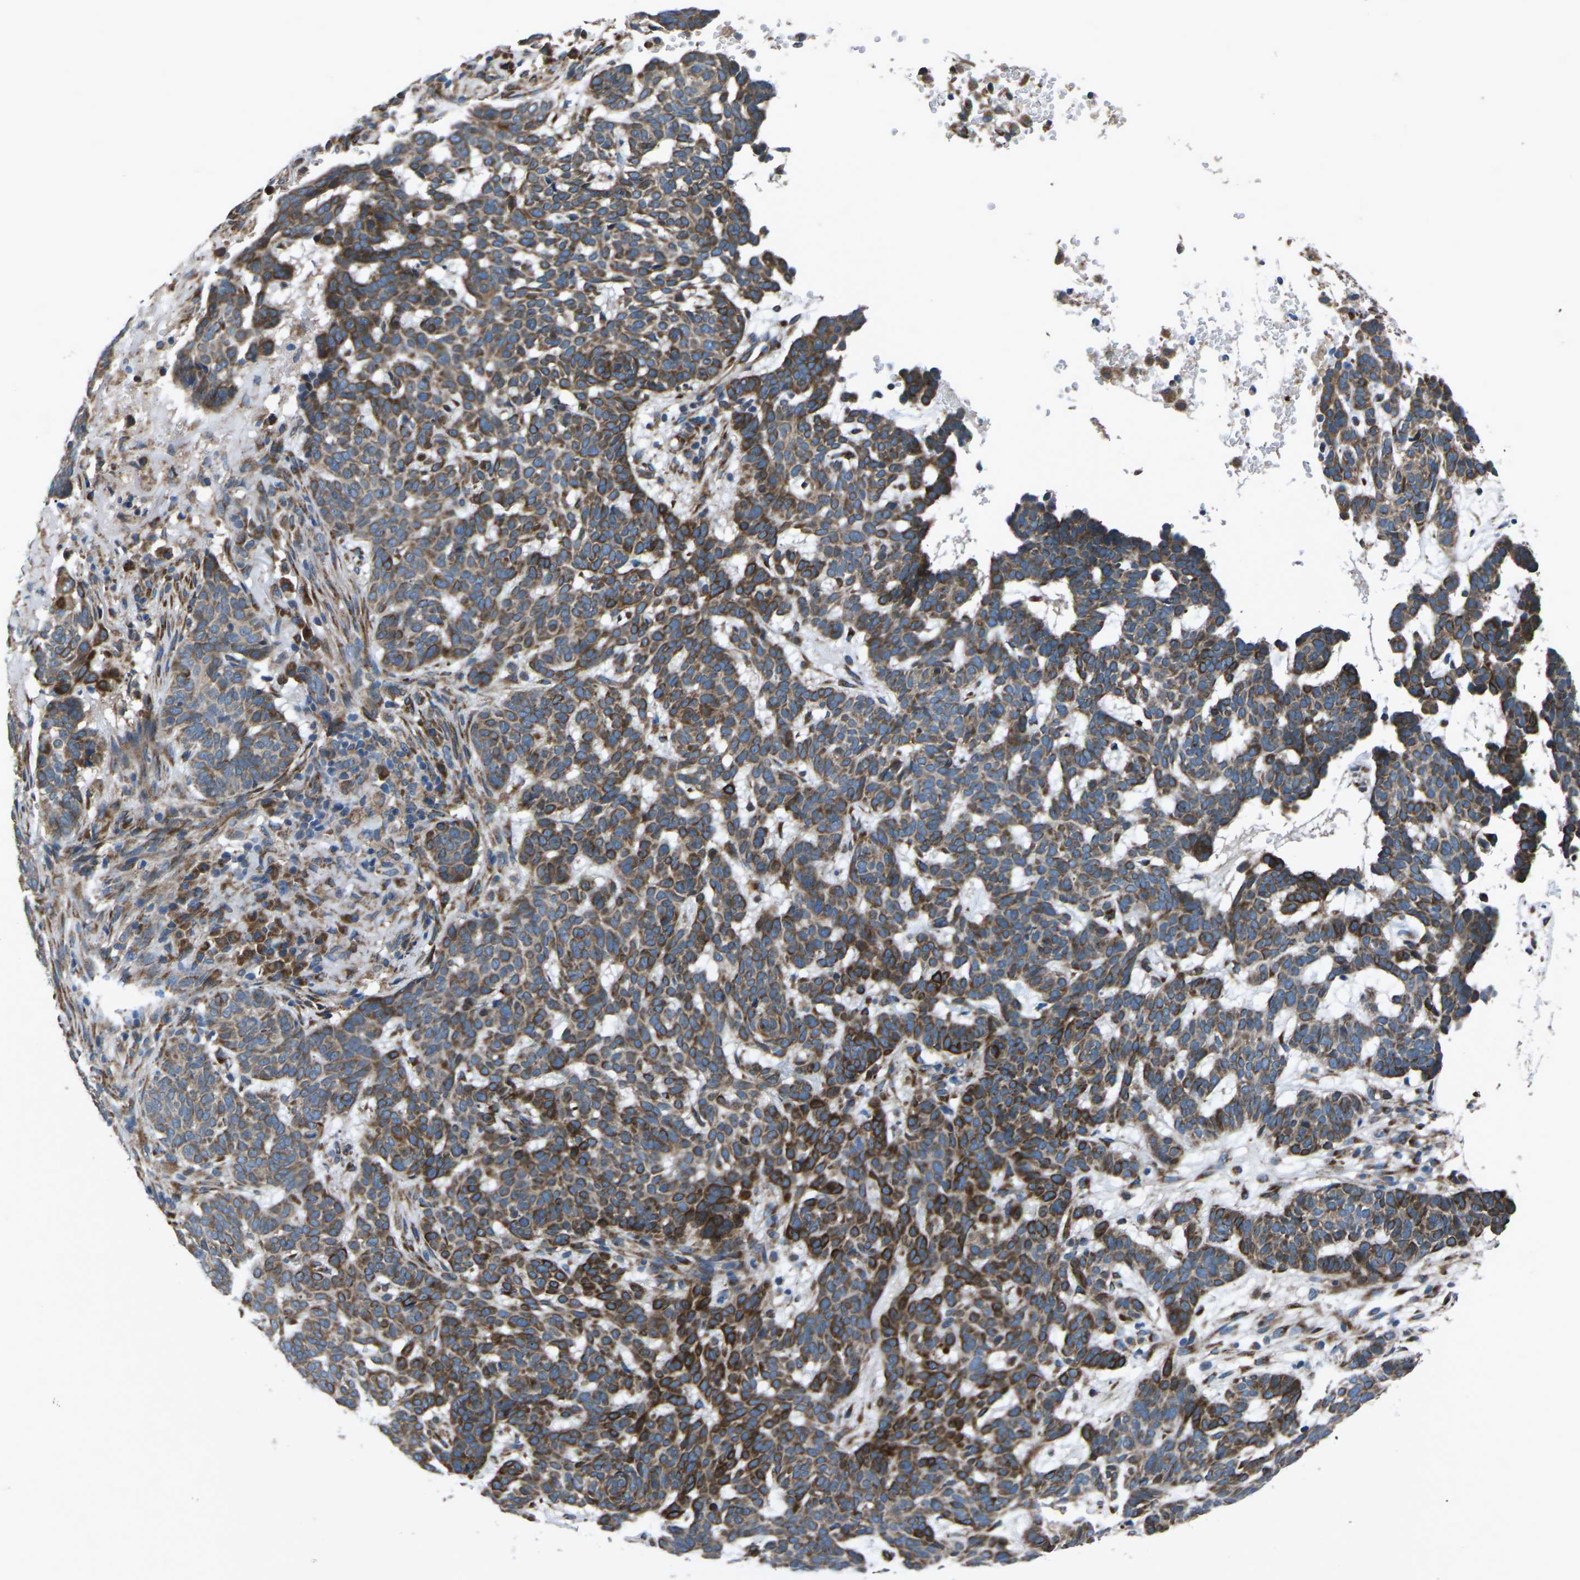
{"staining": {"intensity": "strong", "quantity": ">75%", "location": "cytoplasmic/membranous"}, "tissue": "skin cancer", "cell_type": "Tumor cells", "image_type": "cancer", "snomed": [{"axis": "morphology", "description": "Basal cell carcinoma"}, {"axis": "topography", "description": "Skin"}], "caption": "Protein expression analysis of basal cell carcinoma (skin) exhibits strong cytoplasmic/membranous expression in about >75% of tumor cells. (brown staining indicates protein expression, while blue staining denotes nuclei).", "gene": "GABRP", "patient": {"sex": "male", "age": 85}}